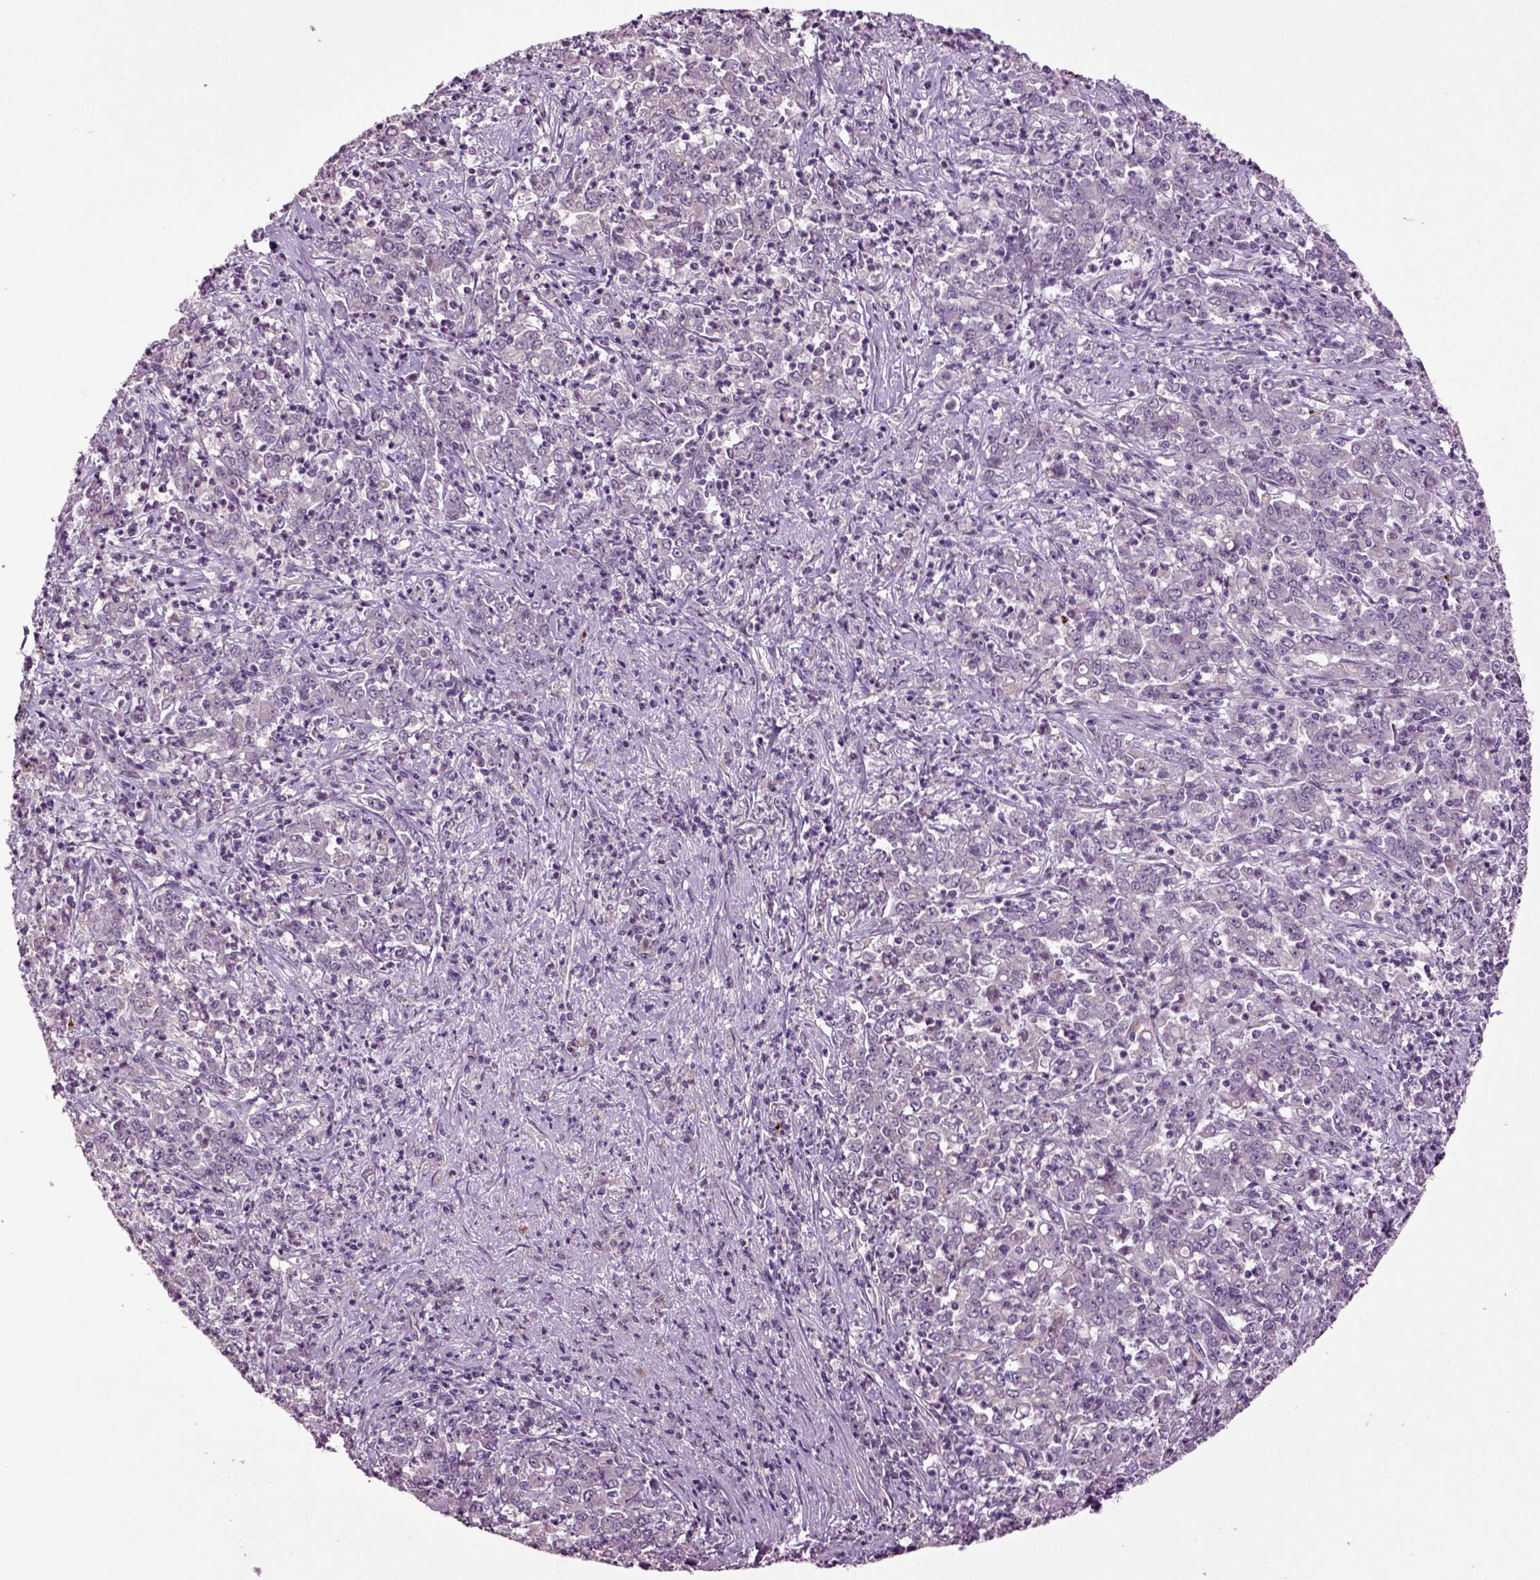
{"staining": {"intensity": "negative", "quantity": "none", "location": "none"}, "tissue": "stomach cancer", "cell_type": "Tumor cells", "image_type": "cancer", "snomed": [{"axis": "morphology", "description": "Adenocarcinoma, NOS"}, {"axis": "topography", "description": "Stomach, lower"}], "caption": "Immunohistochemical staining of human stomach cancer demonstrates no significant staining in tumor cells.", "gene": "SLC17A6", "patient": {"sex": "female", "age": 71}}